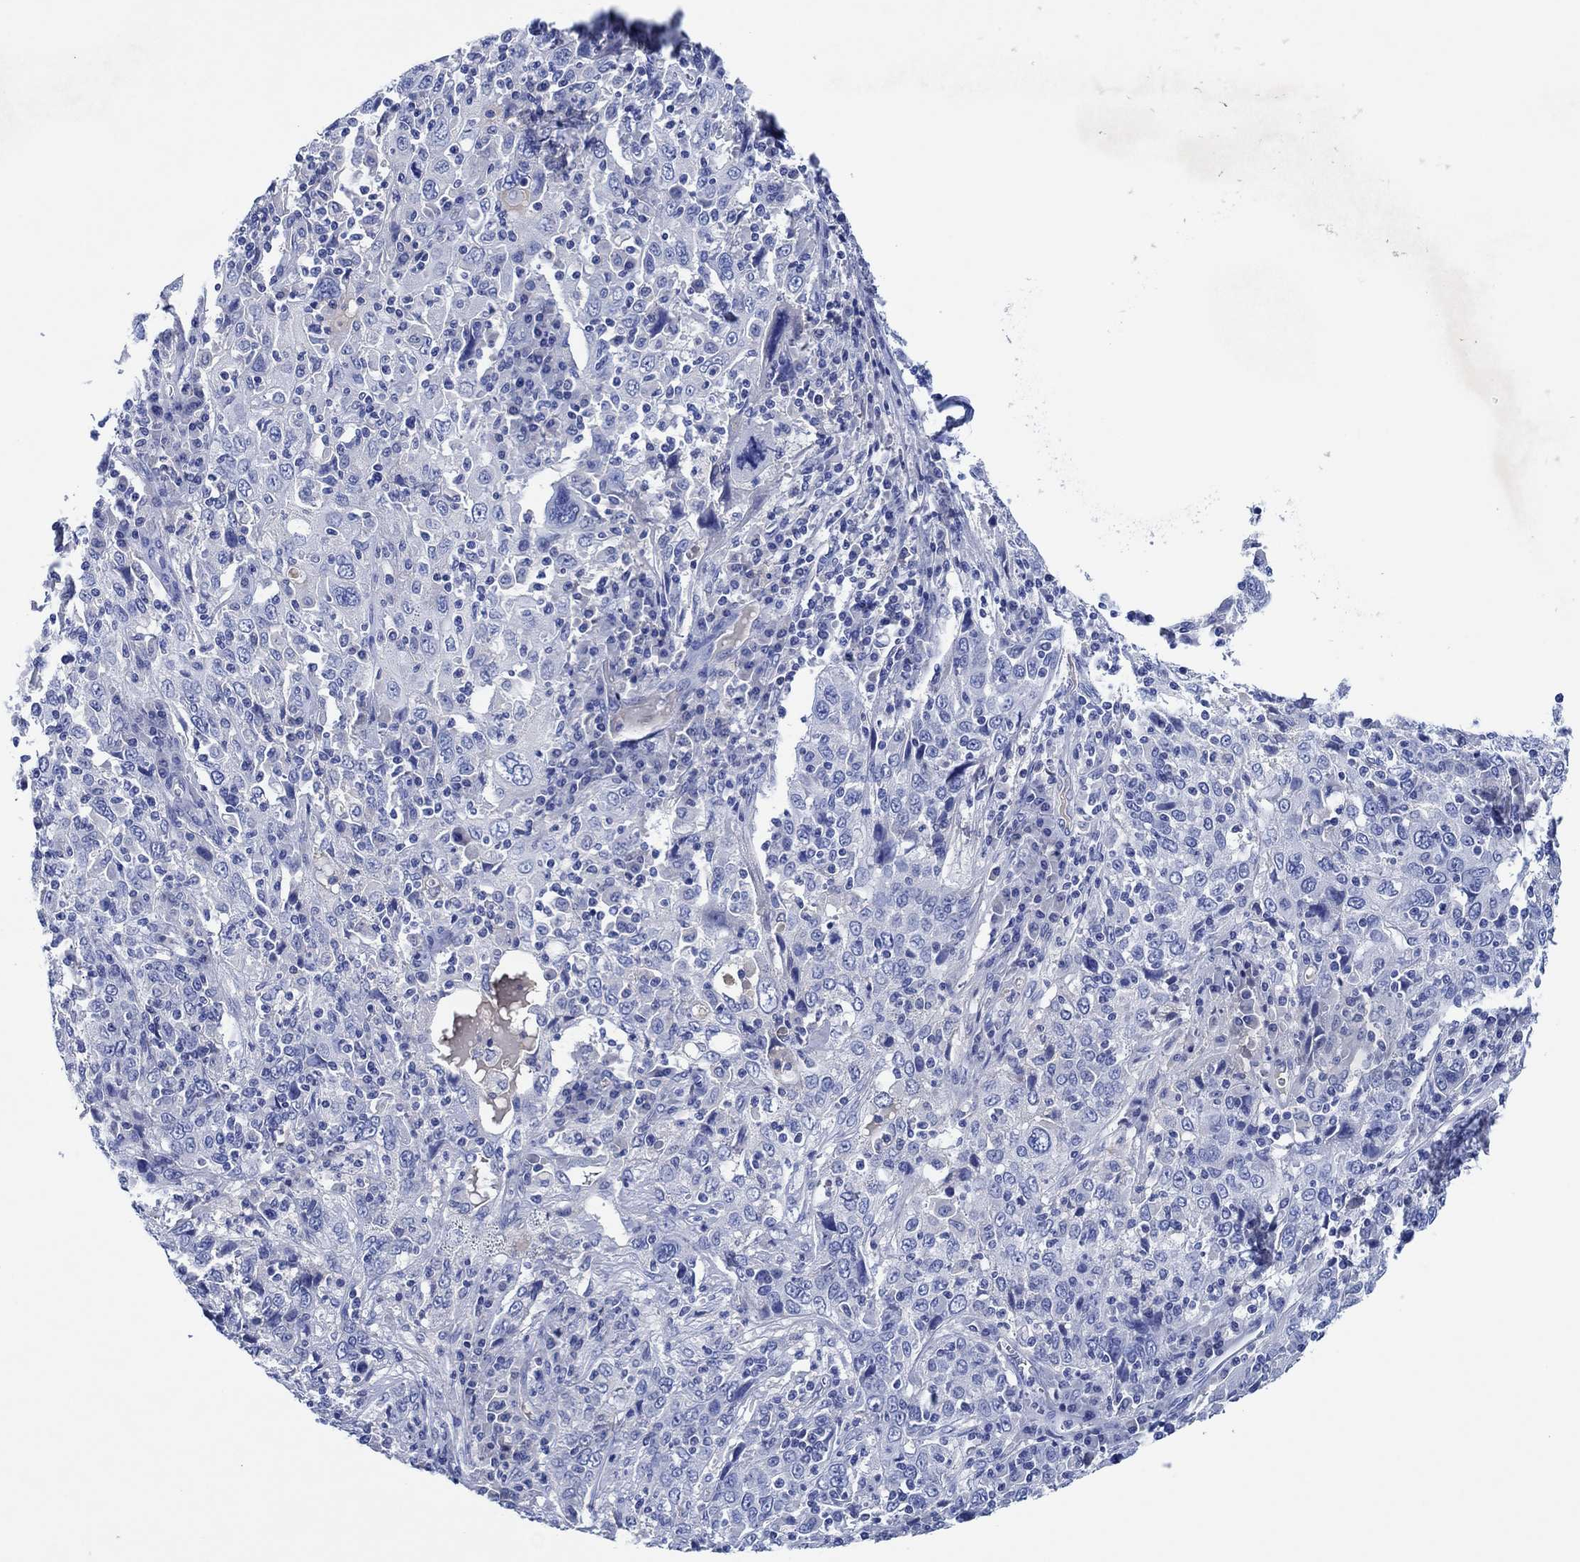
{"staining": {"intensity": "negative", "quantity": "none", "location": "none"}, "tissue": "cervical cancer", "cell_type": "Tumor cells", "image_type": "cancer", "snomed": [{"axis": "morphology", "description": "Squamous cell carcinoma, NOS"}, {"axis": "topography", "description": "Cervix"}], "caption": "Immunohistochemical staining of cervical squamous cell carcinoma reveals no significant expression in tumor cells.", "gene": "CPNE6", "patient": {"sex": "female", "age": 46}}